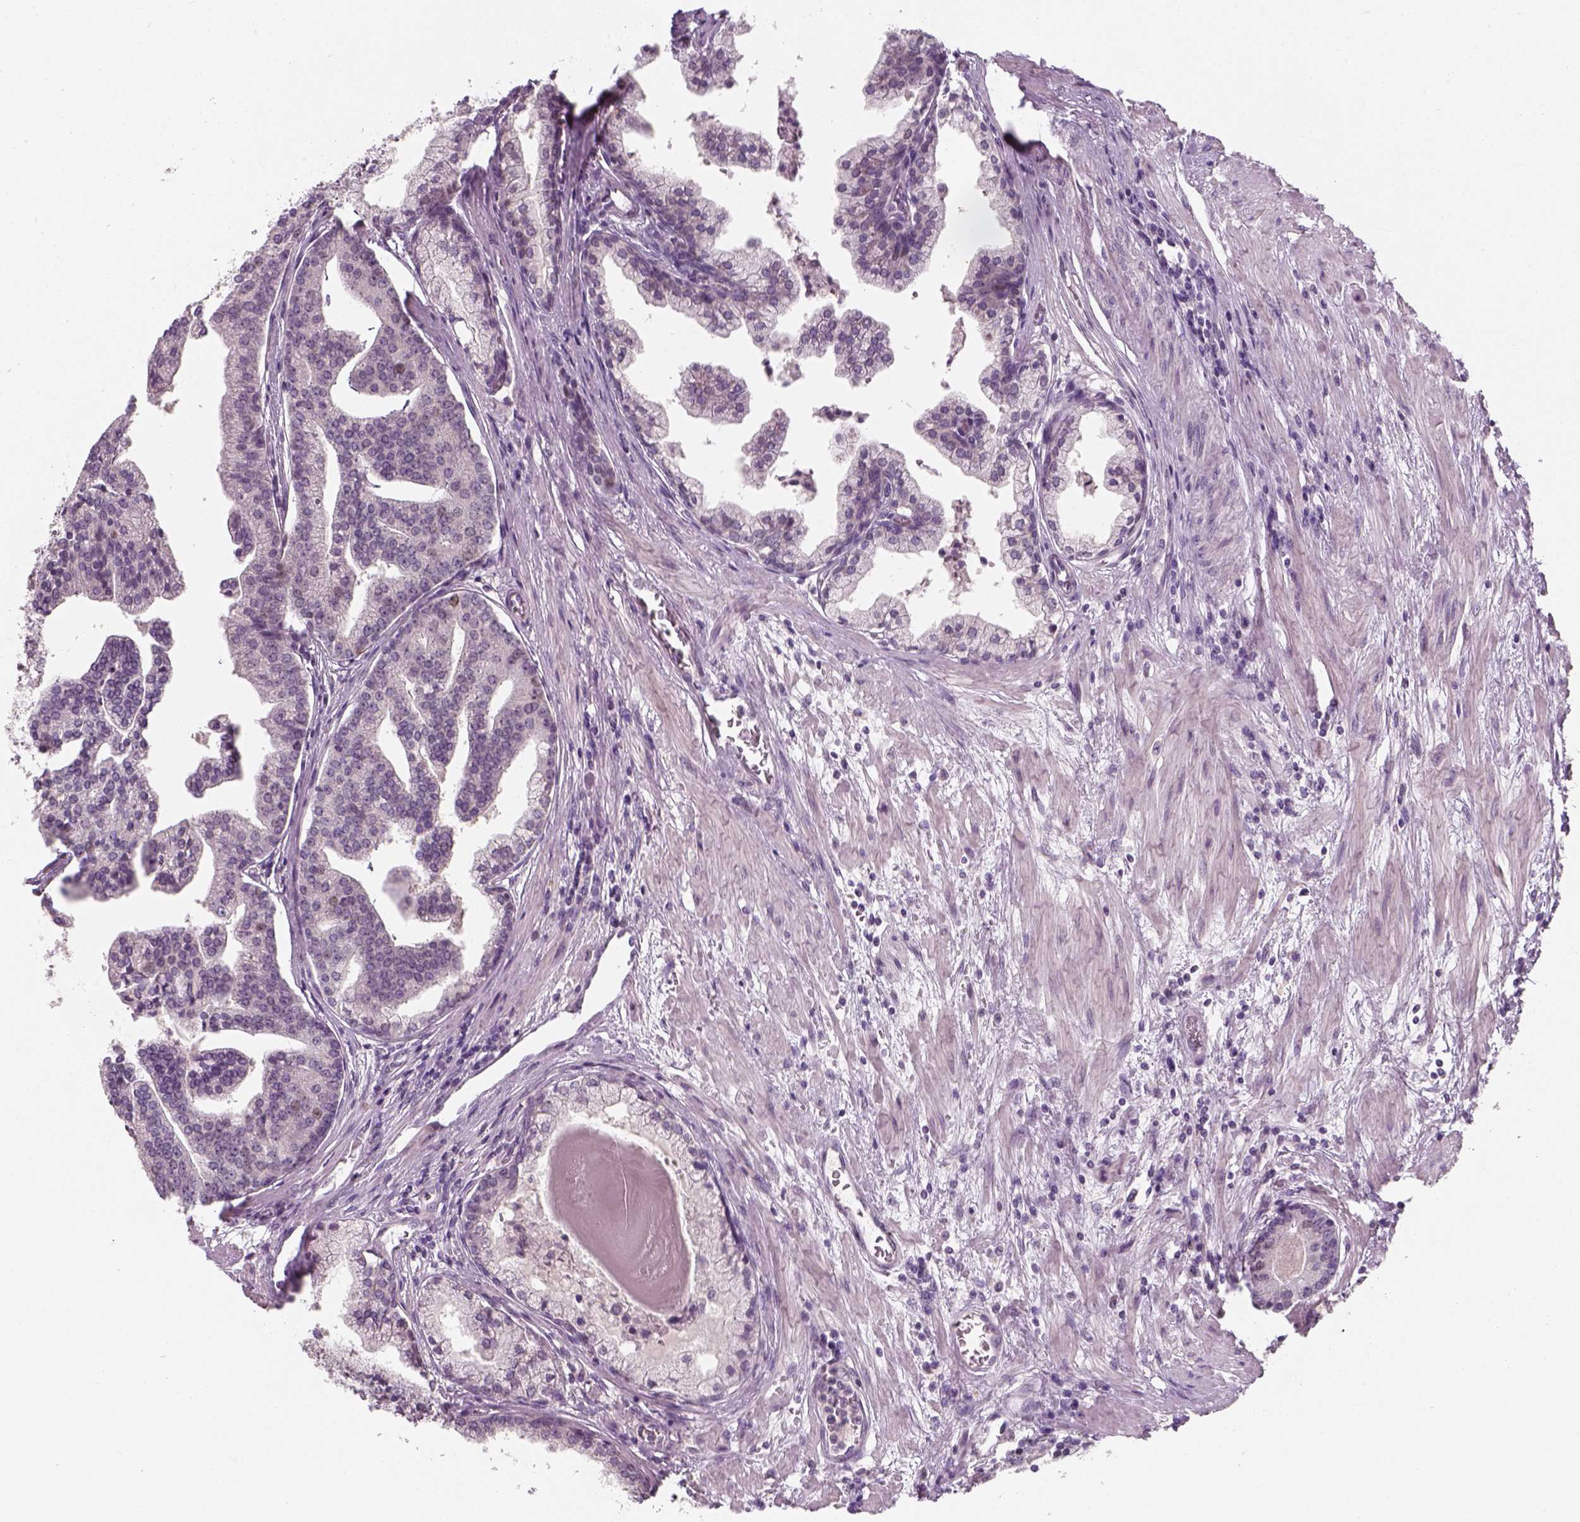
{"staining": {"intensity": "negative", "quantity": "none", "location": "none"}, "tissue": "prostate cancer", "cell_type": "Tumor cells", "image_type": "cancer", "snomed": [{"axis": "morphology", "description": "Adenocarcinoma, NOS"}, {"axis": "topography", "description": "Prostate and seminal vesicle, NOS"}, {"axis": "topography", "description": "Prostate"}], "caption": "A micrograph of human prostate cancer is negative for staining in tumor cells.", "gene": "TP53", "patient": {"sex": "male", "age": 44}}